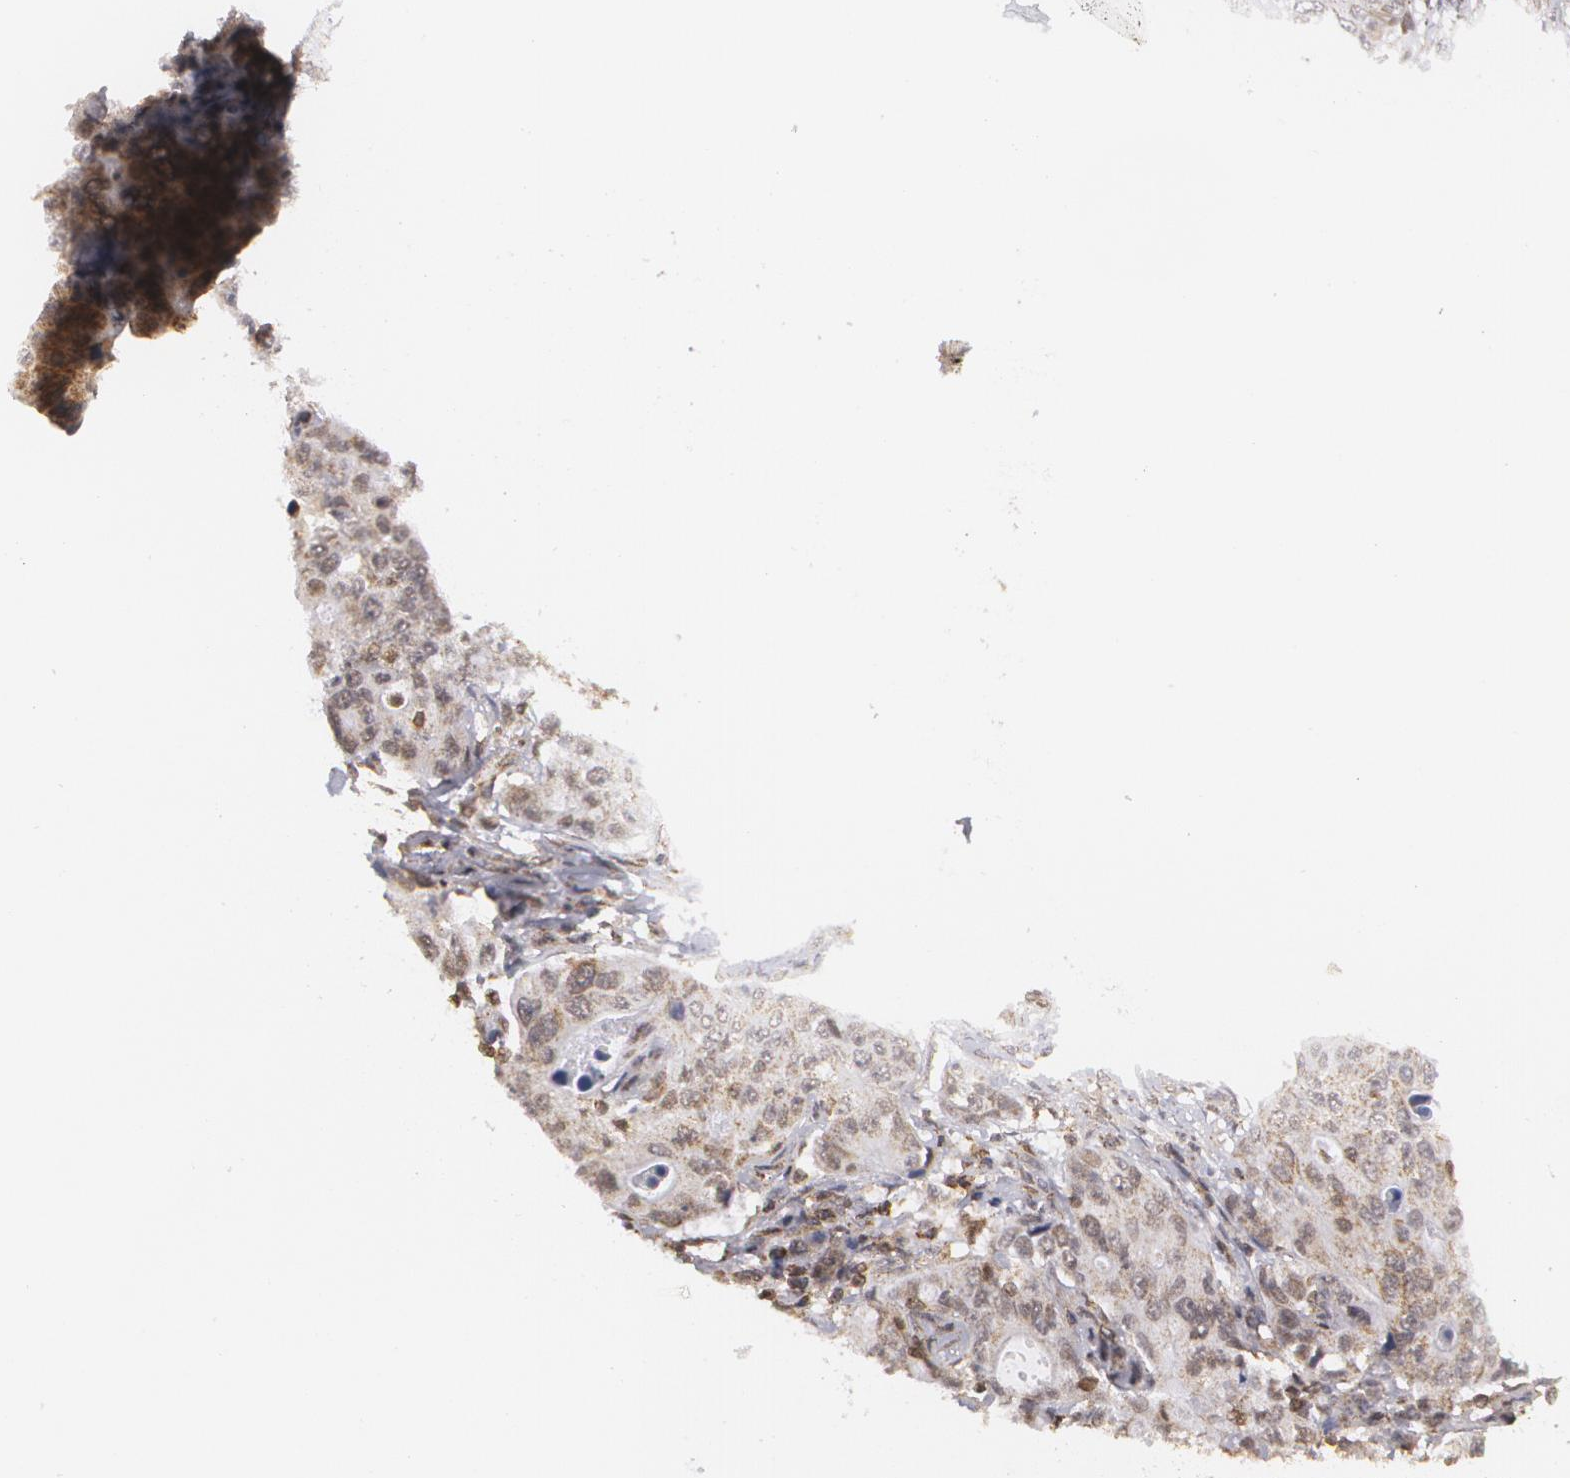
{"staining": {"intensity": "weak", "quantity": ">75%", "location": "cytoplasmic/membranous"}, "tissue": "stomach cancer", "cell_type": "Tumor cells", "image_type": "cancer", "snomed": [{"axis": "morphology", "description": "Adenocarcinoma, NOS"}, {"axis": "topography", "description": "Esophagus"}, {"axis": "topography", "description": "Stomach"}], "caption": "Immunohistochemistry (IHC) image of stomach cancer stained for a protein (brown), which displays low levels of weak cytoplasmic/membranous staining in about >75% of tumor cells.", "gene": "MXD1", "patient": {"sex": "male", "age": 74}}